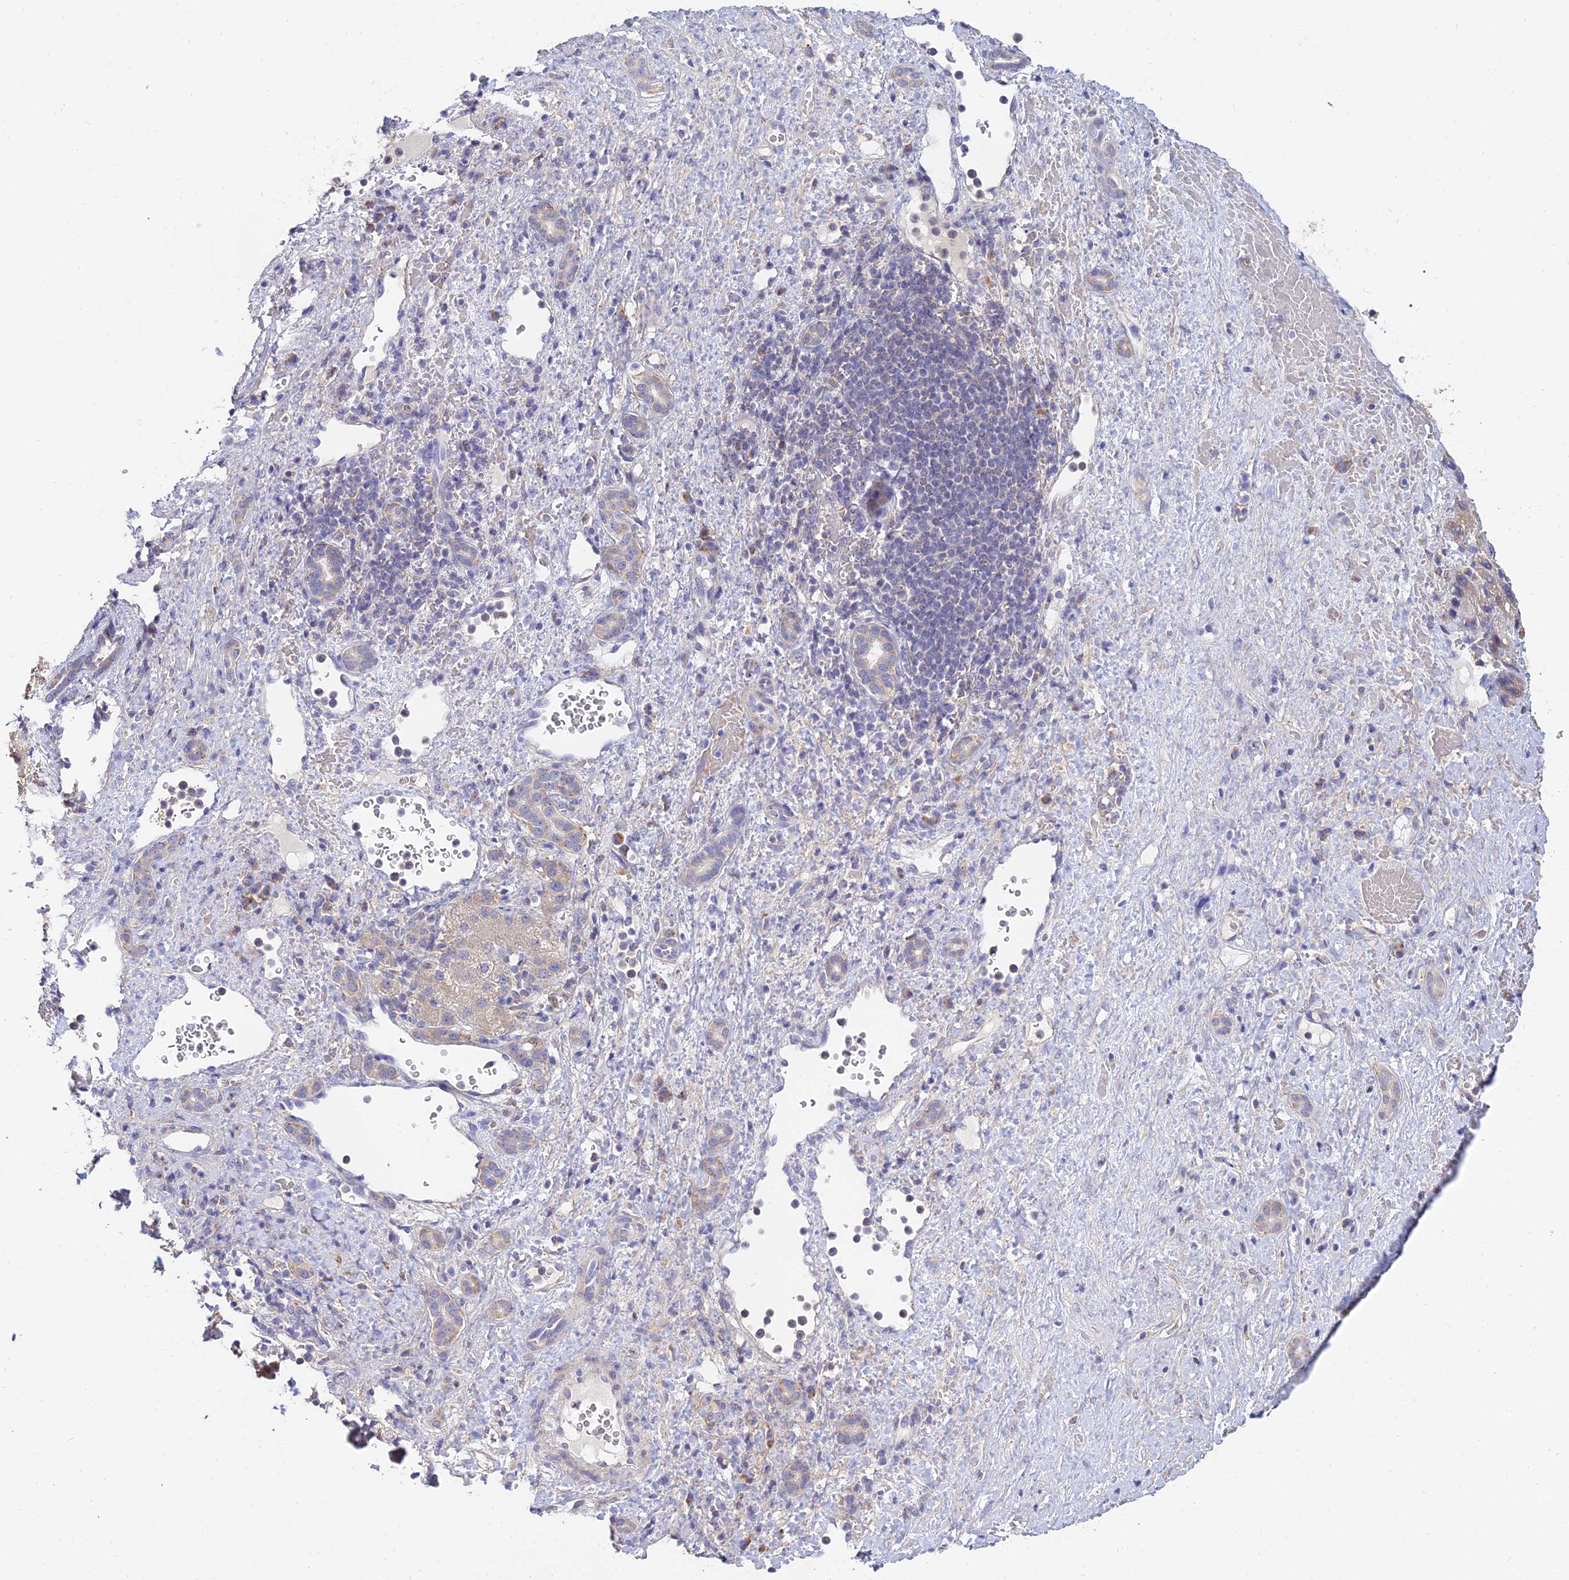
{"staining": {"intensity": "weak", "quantity": "<25%", "location": "cytoplasmic/membranous"}, "tissue": "liver cancer", "cell_type": "Tumor cells", "image_type": "cancer", "snomed": [{"axis": "morphology", "description": "Normal tissue, NOS"}, {"axis": "morphology", "description": "Carcinoma, Hepatocellular, NOS"}, {"axis": "topography", "description": "Liver"}], "caption": "Immunohistochemical staining of human liver cancer (hepatocellular carcinoma) shows no significant positivity in tumor cells.", "gene": "ARL8B", "patient": {"sex": "male", "age": 57}}